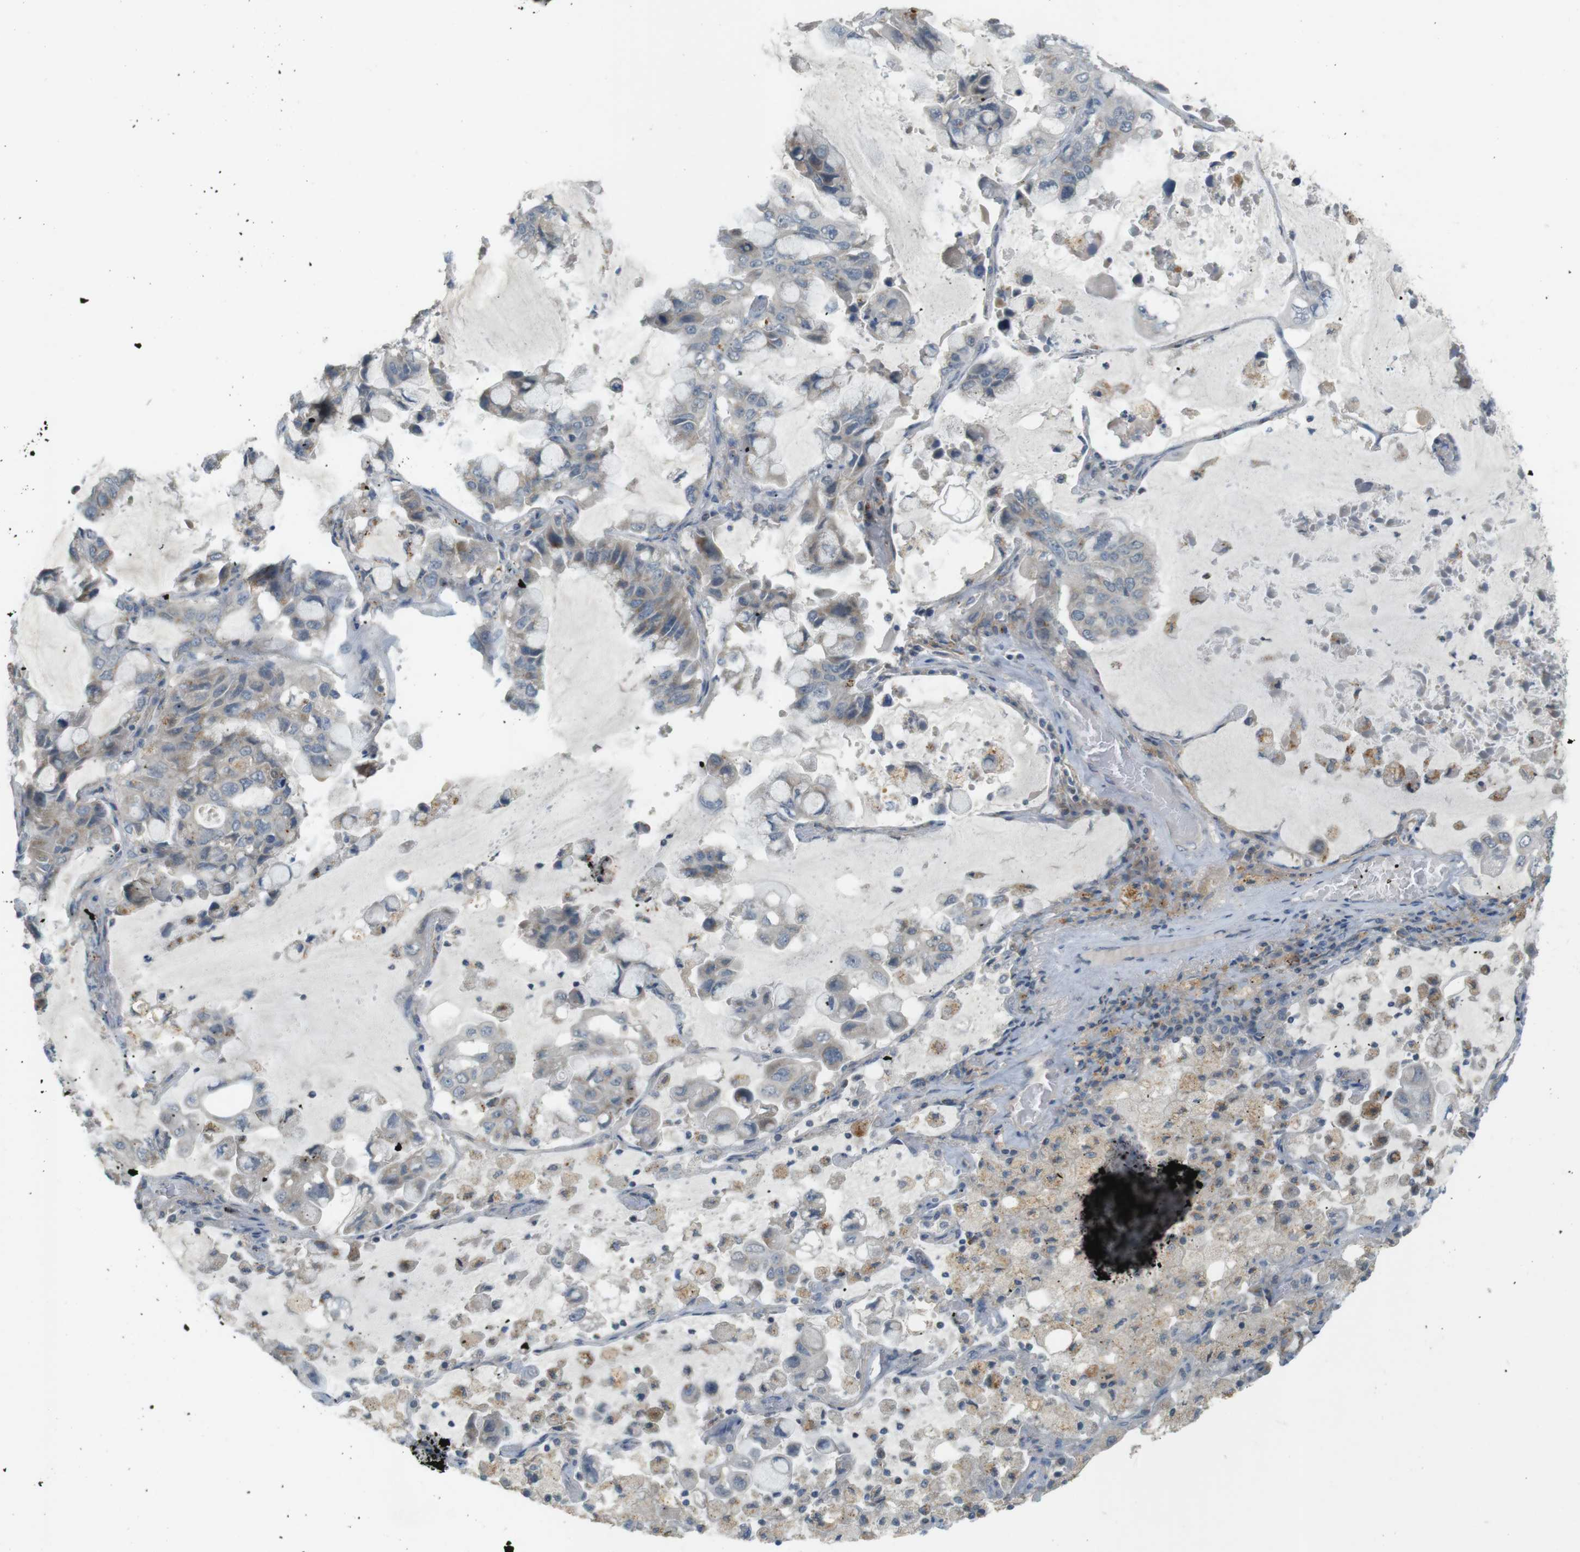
{"staining": {"intensity": "weak", "quantity": "25%-75%", "location": "cytoplasmic/membranous"}, "tissue": "lung cancer", "cell_type": "Tumor cells", "image_type": "cancer", "snomed": [{"axis": "morphology", "description": "Adenocarcinoma, NOS"}, {"axis": "topography", "description": "Lung"}], "caption": "The photomicrograph displays staining of lung adenocarcinoma, revealing weak cytoplasmic/membranous protein positivity (brown color) within tumor cells.", "gene": "UGT8", "patient": {"sex": "male", "age": 64}}